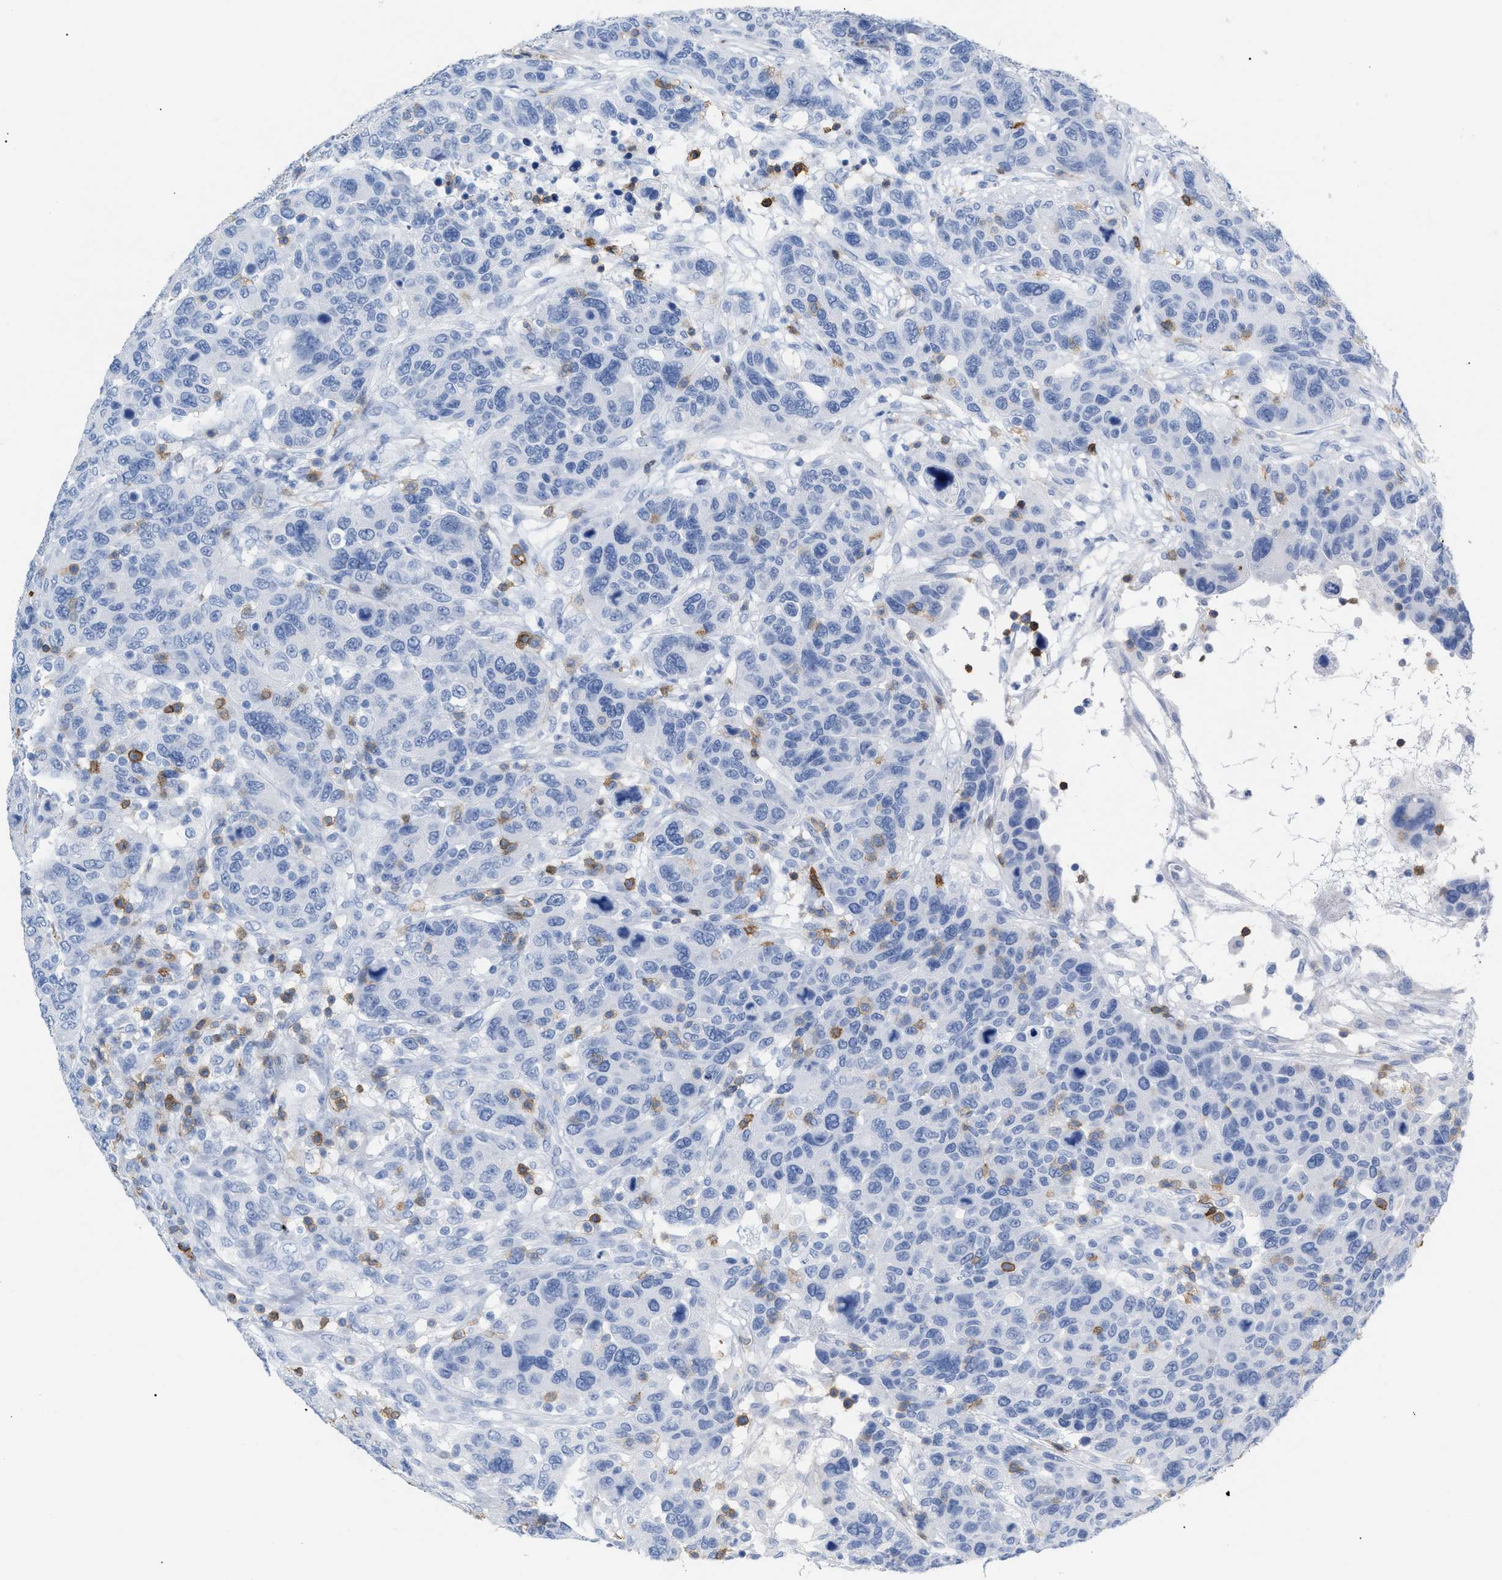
{"staining": {"intensity": "negative", "quantity": "none", "location": "none"}, "tissue": "breast cancer", "cell_type": "Tumor cells", "image_type": "cancer", "snomed": [{"axis": "morphology", "description": "Duct carcinoma"}, {"axis": "topography", "description": "Breast"}], "caption": "This is an immunohistochemistry image of invasive ductal carcinoma (breast). There is no expression in tumor cells.", "gene": "CD5", "patient": {"sex": "female", "age": 37}}